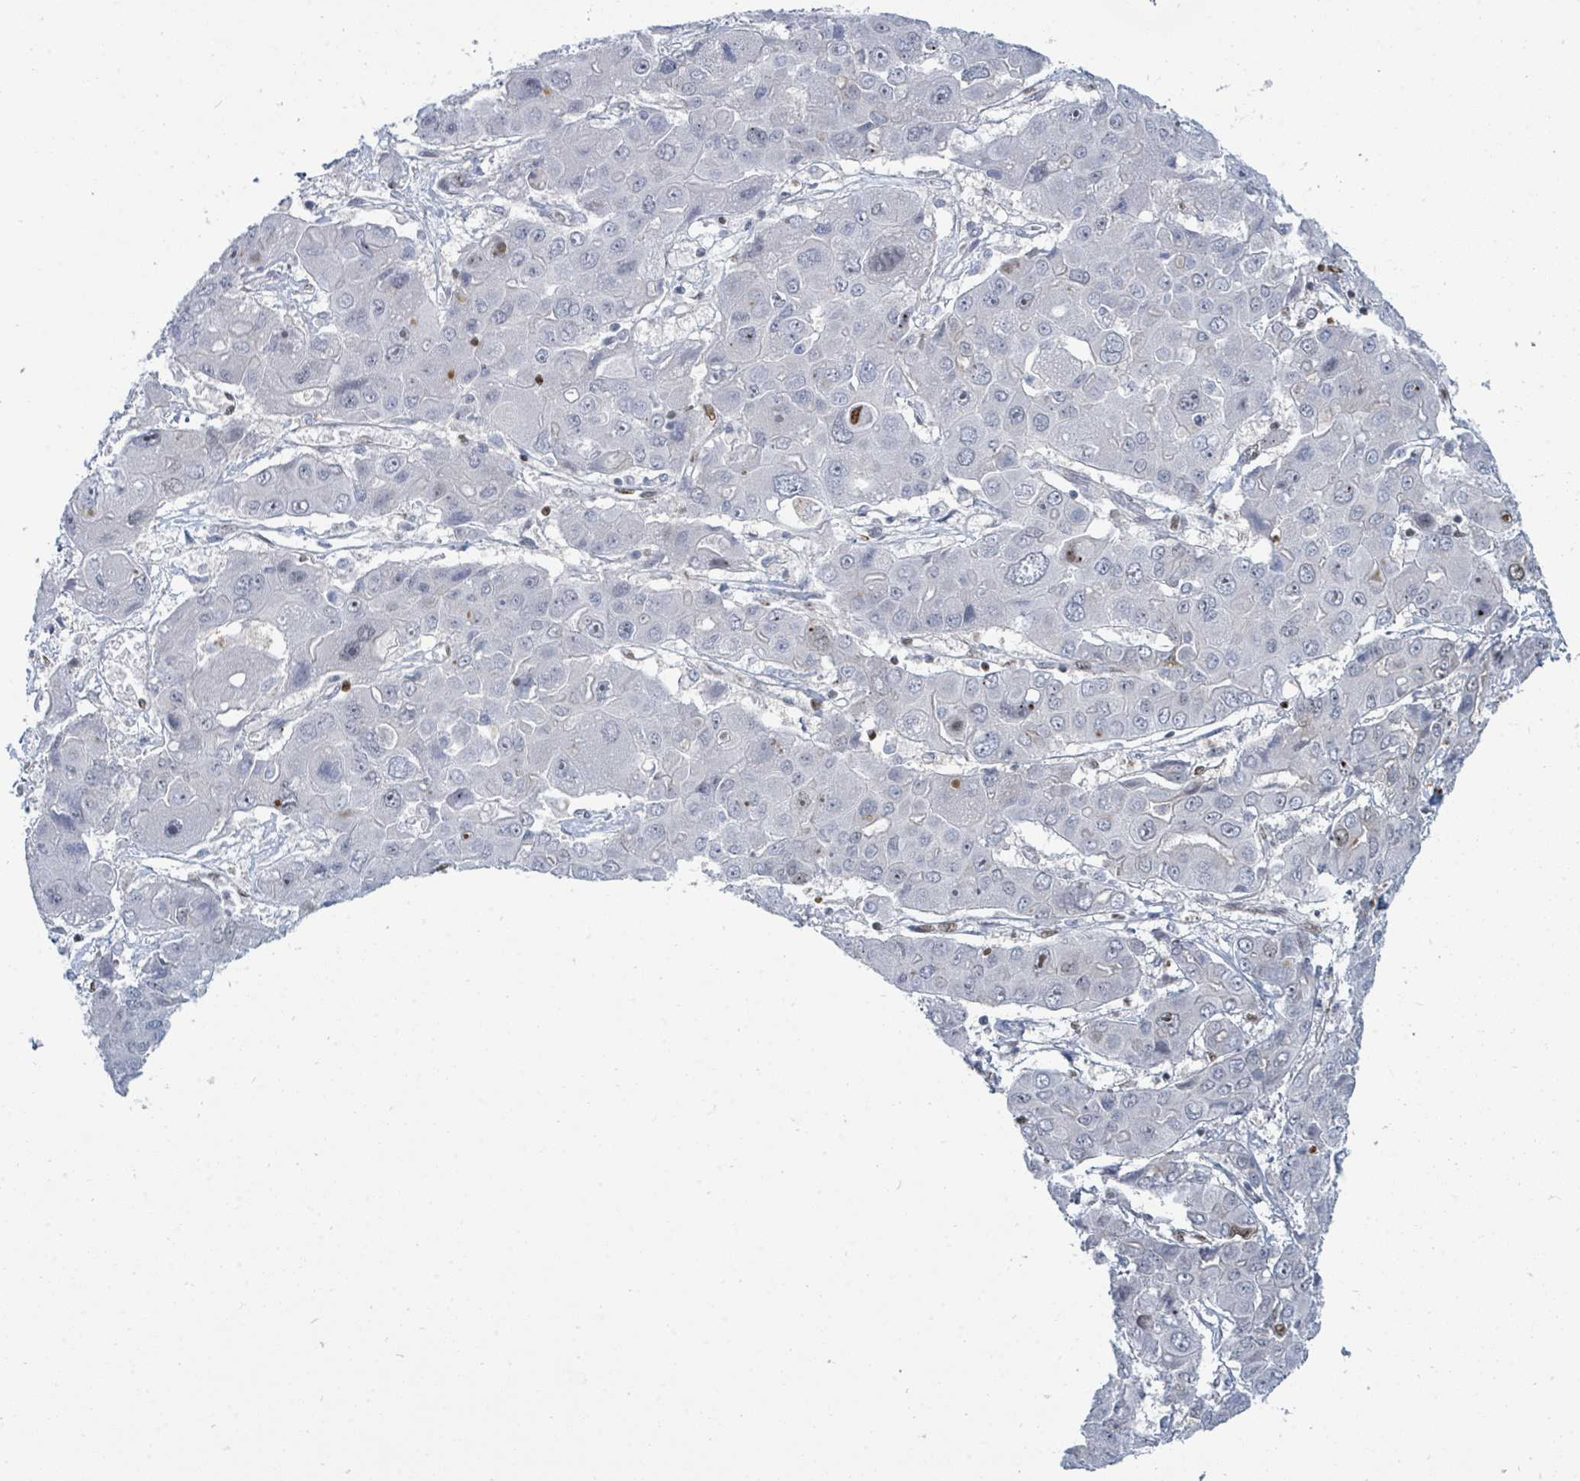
{"staining": {"intensity": "negative", "quantity": "none", "location": "none"}, "tissue": "liver cancer", "cell_type": "Tumor cells", "image_type": "cancer", "snomed": [{"axis": "morphology", "description": "Cholangiocarcinoma"}, {"axis": "topography", "description": "Liver"}], "caption": "The image shows no significant positivity in tumor cells of liver cancer (cholangiocarcinoma).", "gene": "SUMO4", "patient": {"sex": "male", "age": 67}}